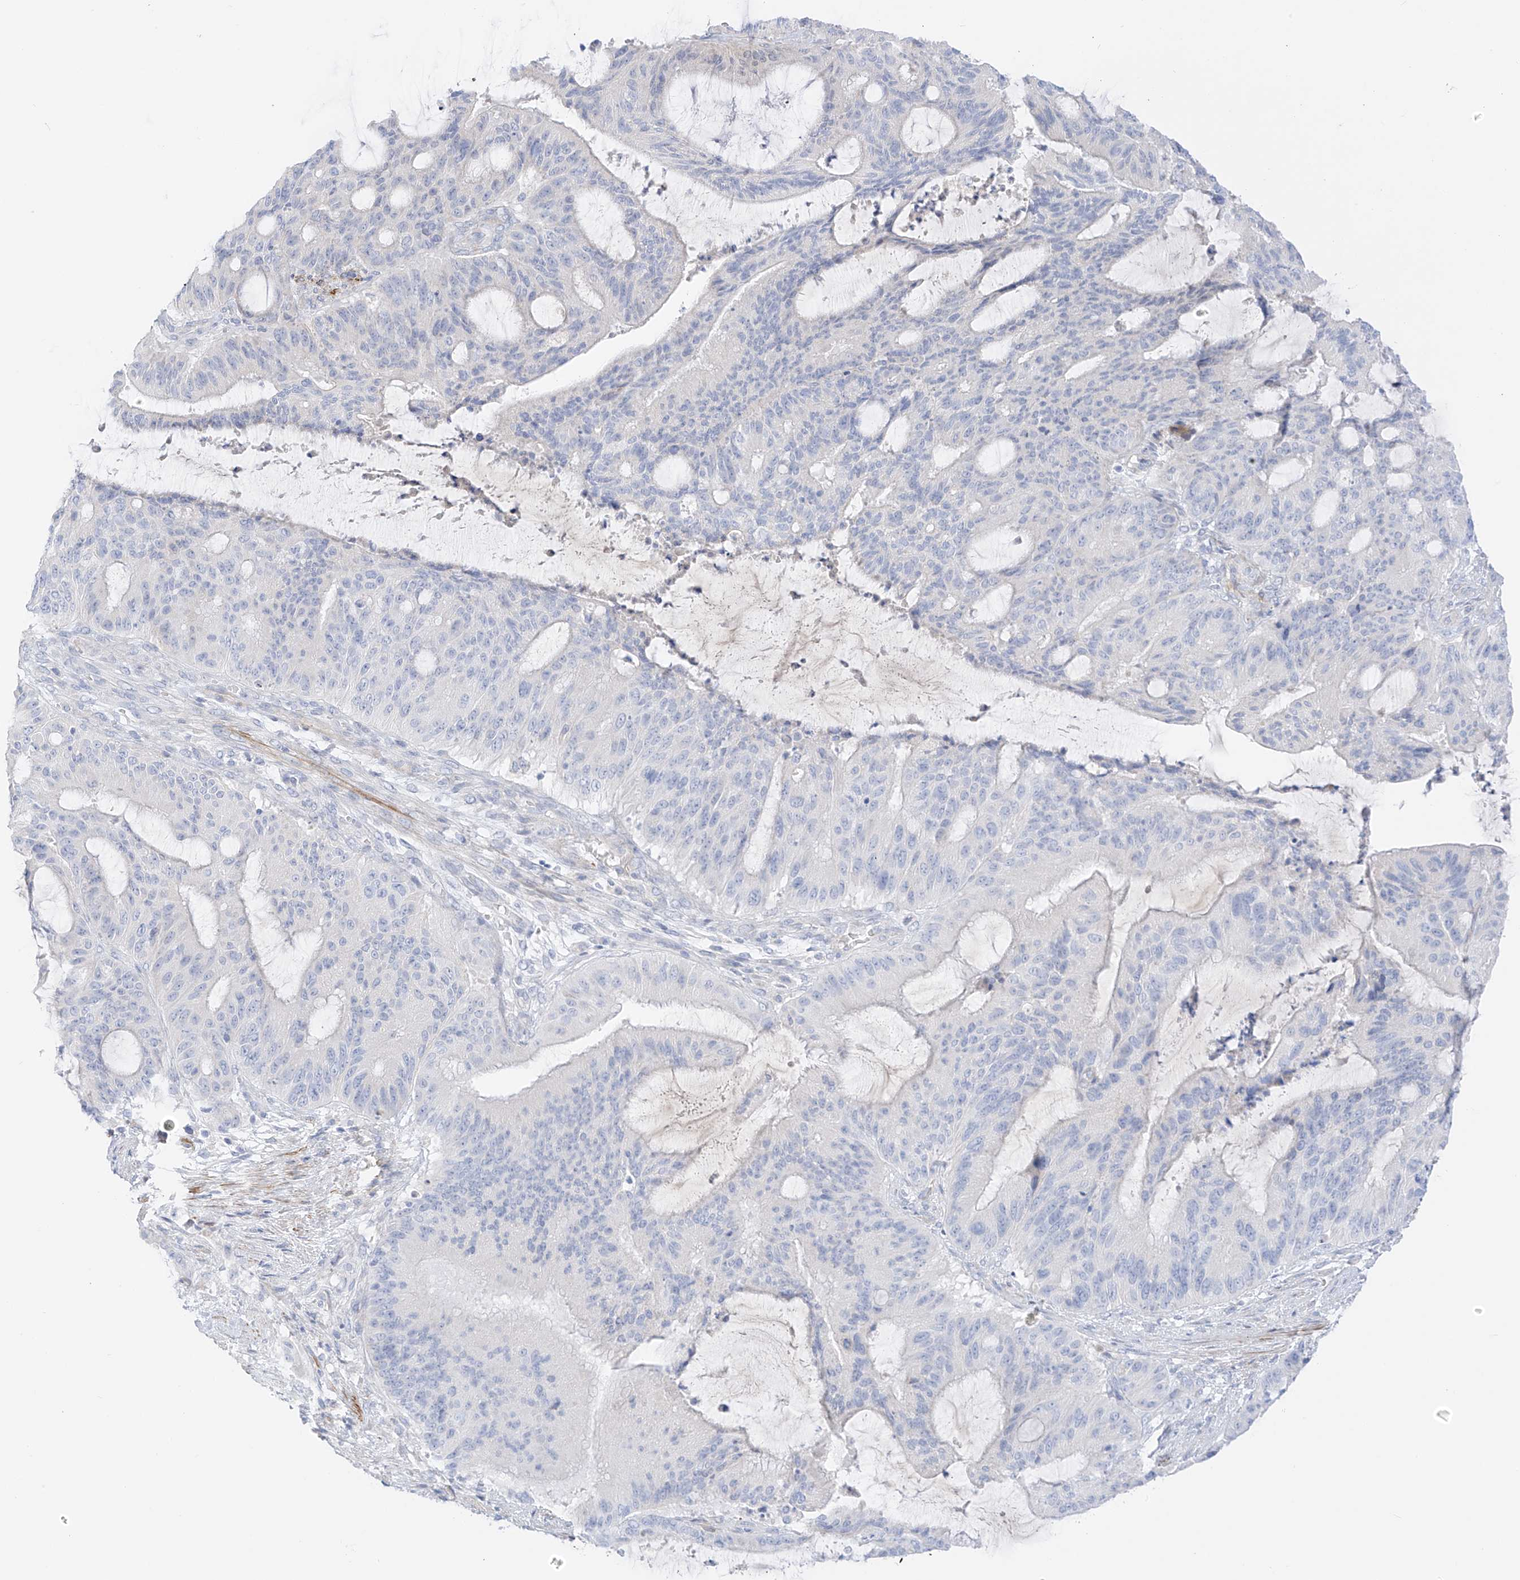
{"staining": {"intensity": "negative", "quantity": "none", "location": "none"}, "tissue": "liver cancer", "cell_type": "Tumor cells", "image_type": "cancer", "snomed": [{"axis": "morphology", "description": "Normal tissue, NOS"}, {"axis": "morphology", "description": "Cholangiocarcinoma"}, {"axis": "topography", "description": "Liver"}, {"axis": "topography", "description": "Peripheral nerve tissue"}], "caption": "Liver cancer (cholangiocarcinoma) stained for a protein using immunohistochemistry (IHC) reveals no expression tumor cells.", "gene": "ST3GAL5", "patient": {"sex": "female", "age": 73}}